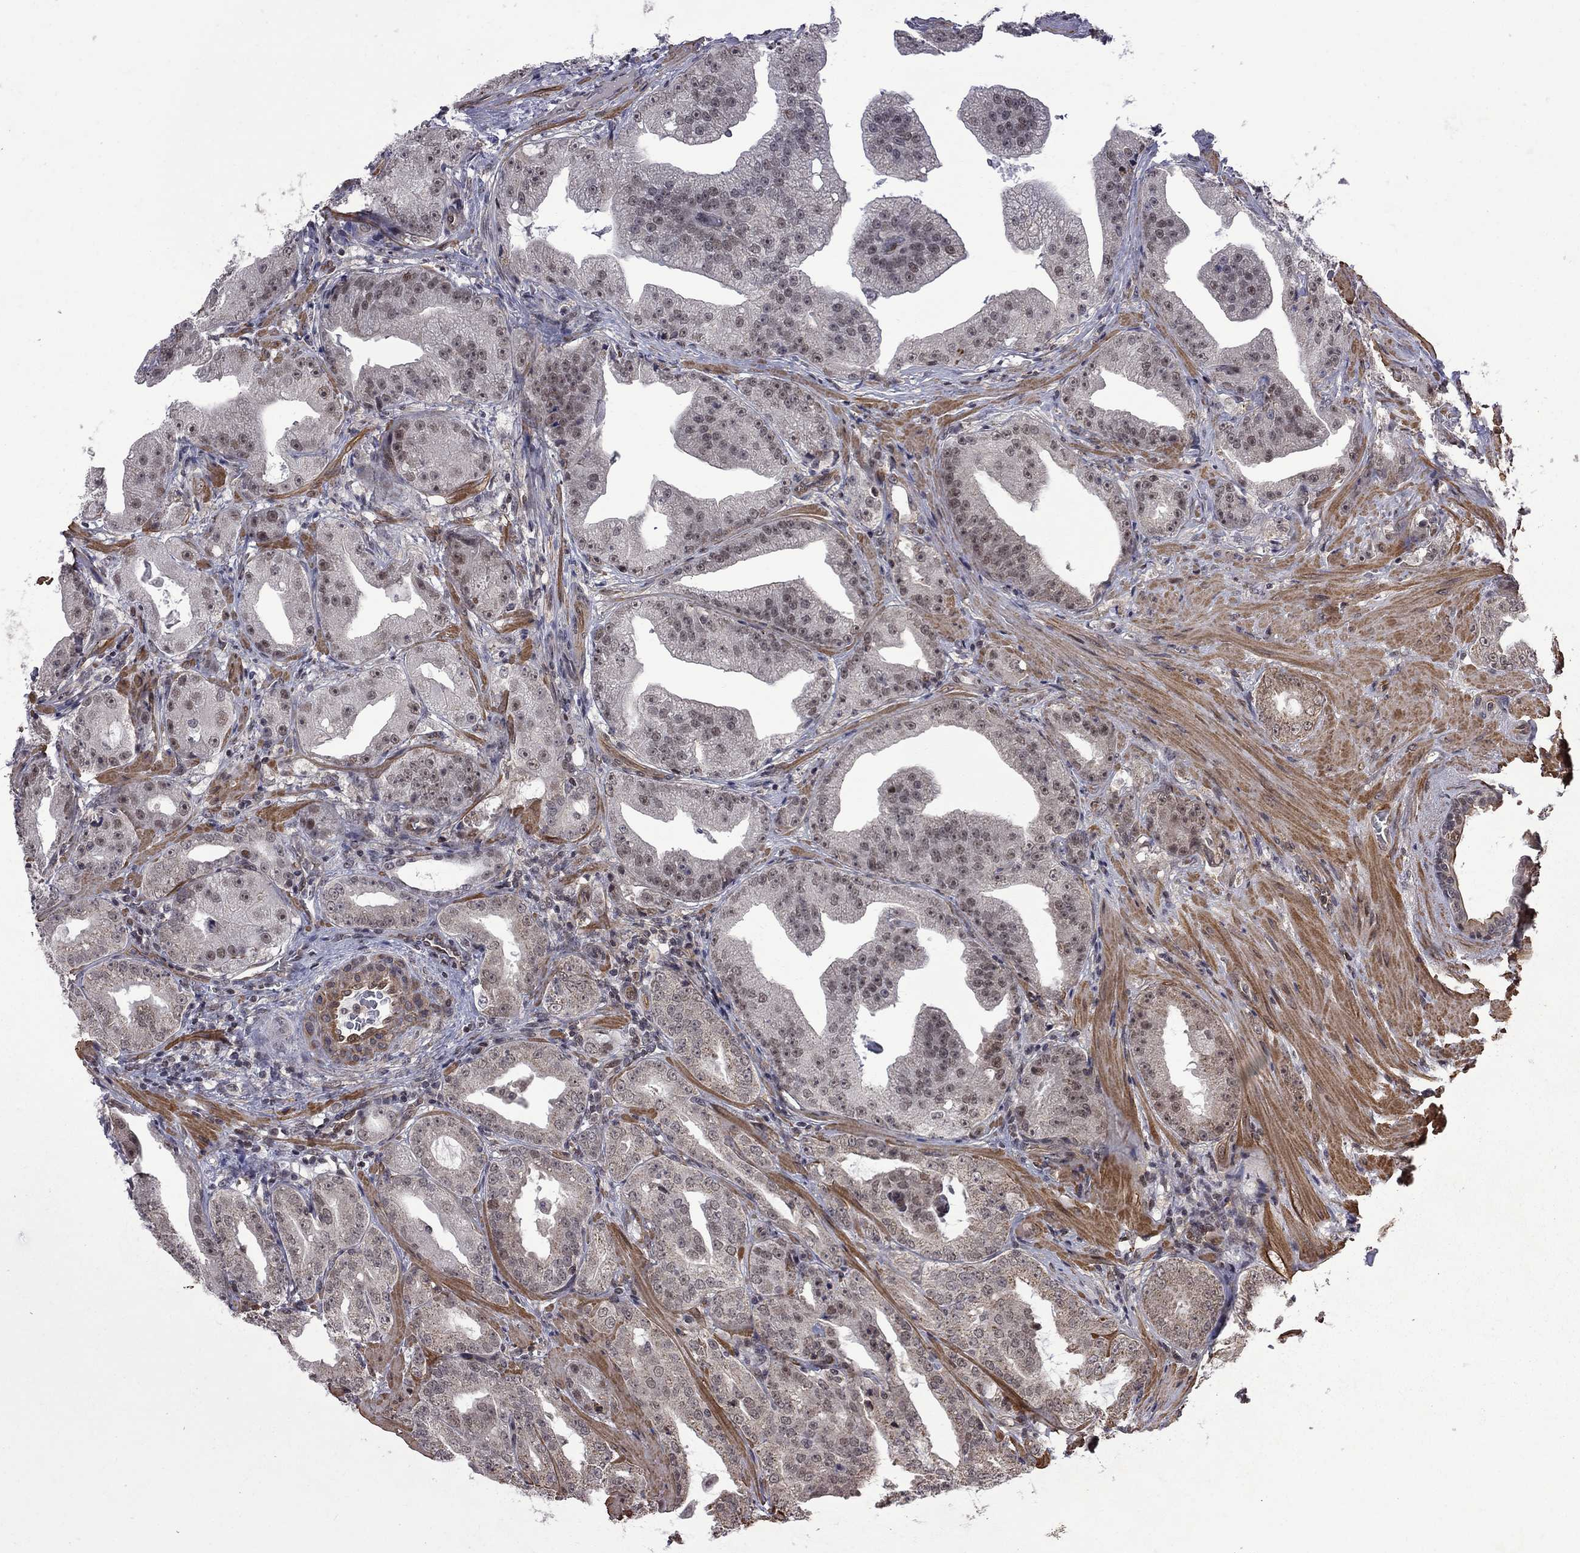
{"staining": {"intensity": "negative", "quantity": "none", "location": "none"}, "tissue": "prostate cancer", "cell_type": "Tumor cells", "image_type": "cancer", "snomed": [{"axis": "morphology", "description": "Adenocarcinoma, Low grade"}, {"axis": "topography", "description": "Prostate"}], "caption": "High magnification brightfield microscopy of prostate cancer stained with DAB (3,3'-diaminobenzidine) (brown) and counterstained with hematoxylin (blue): tumor cells show no significant positivity.", "gene": "BRF1", "patient": {"sex": "male", "age": 62}}